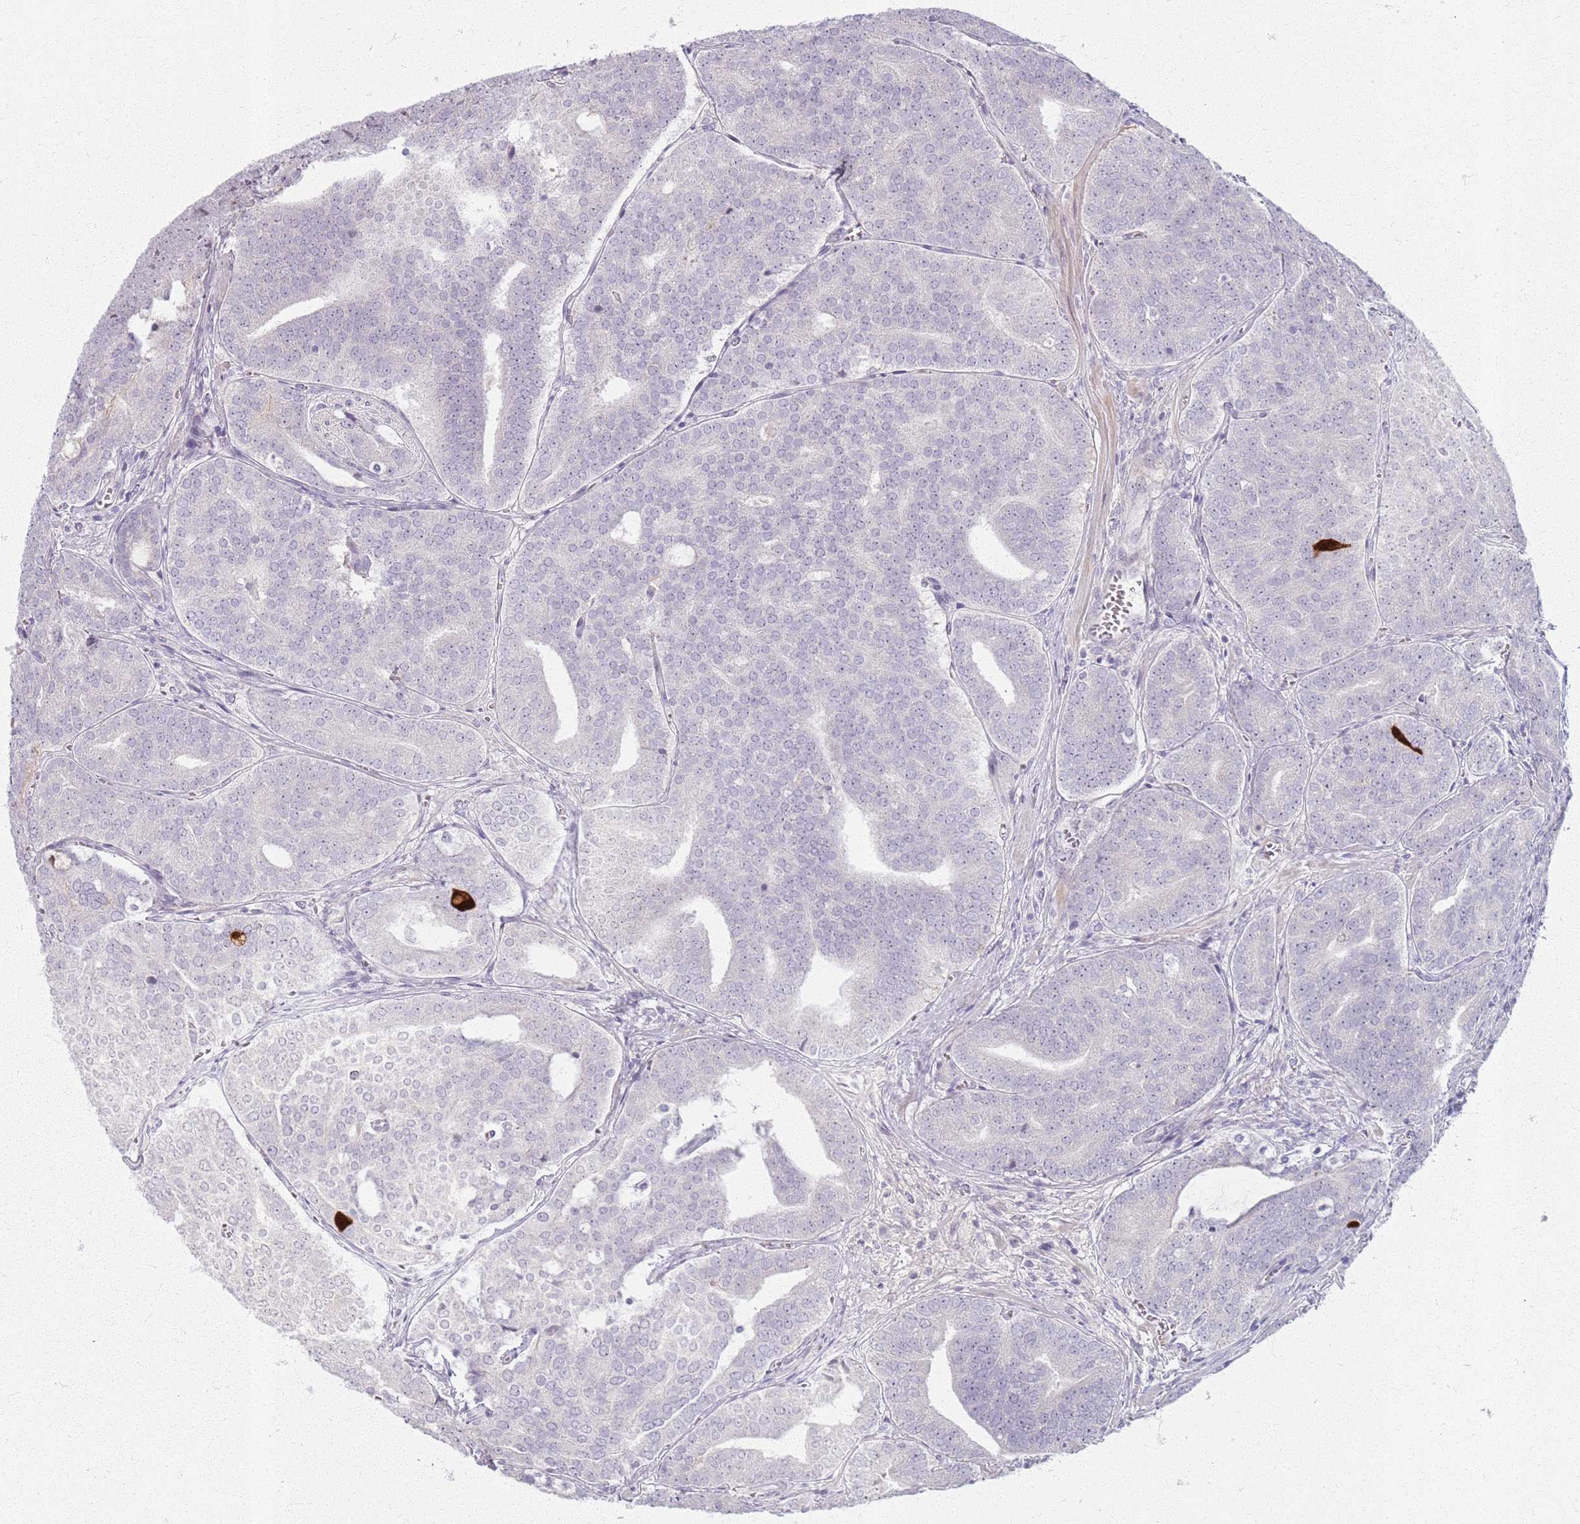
{"staining": {"intensity": "negative", "quantity": "none", "location": "none"}, "tissue": "prostate cancer", "cell_type": "Tumor cells", "image_type": "cancer", "snomed": [{"axis": "morphology", "description": "Adenocarcinoma, High grade"}, {"axis": "topography", "description": "Prostate"}], "caption": "This image is of prostate high-grade adenocarcinoma stained with immunohistochemistry to label a protein in brown with the nuclei are counter-stained blue. There is no expression in tumor cells. (Immunohistochemistry (ihc), brightfield microscopy, high magnification).", "gene": "CRIPT", "patient": {"sex": "male", "age": 55}}